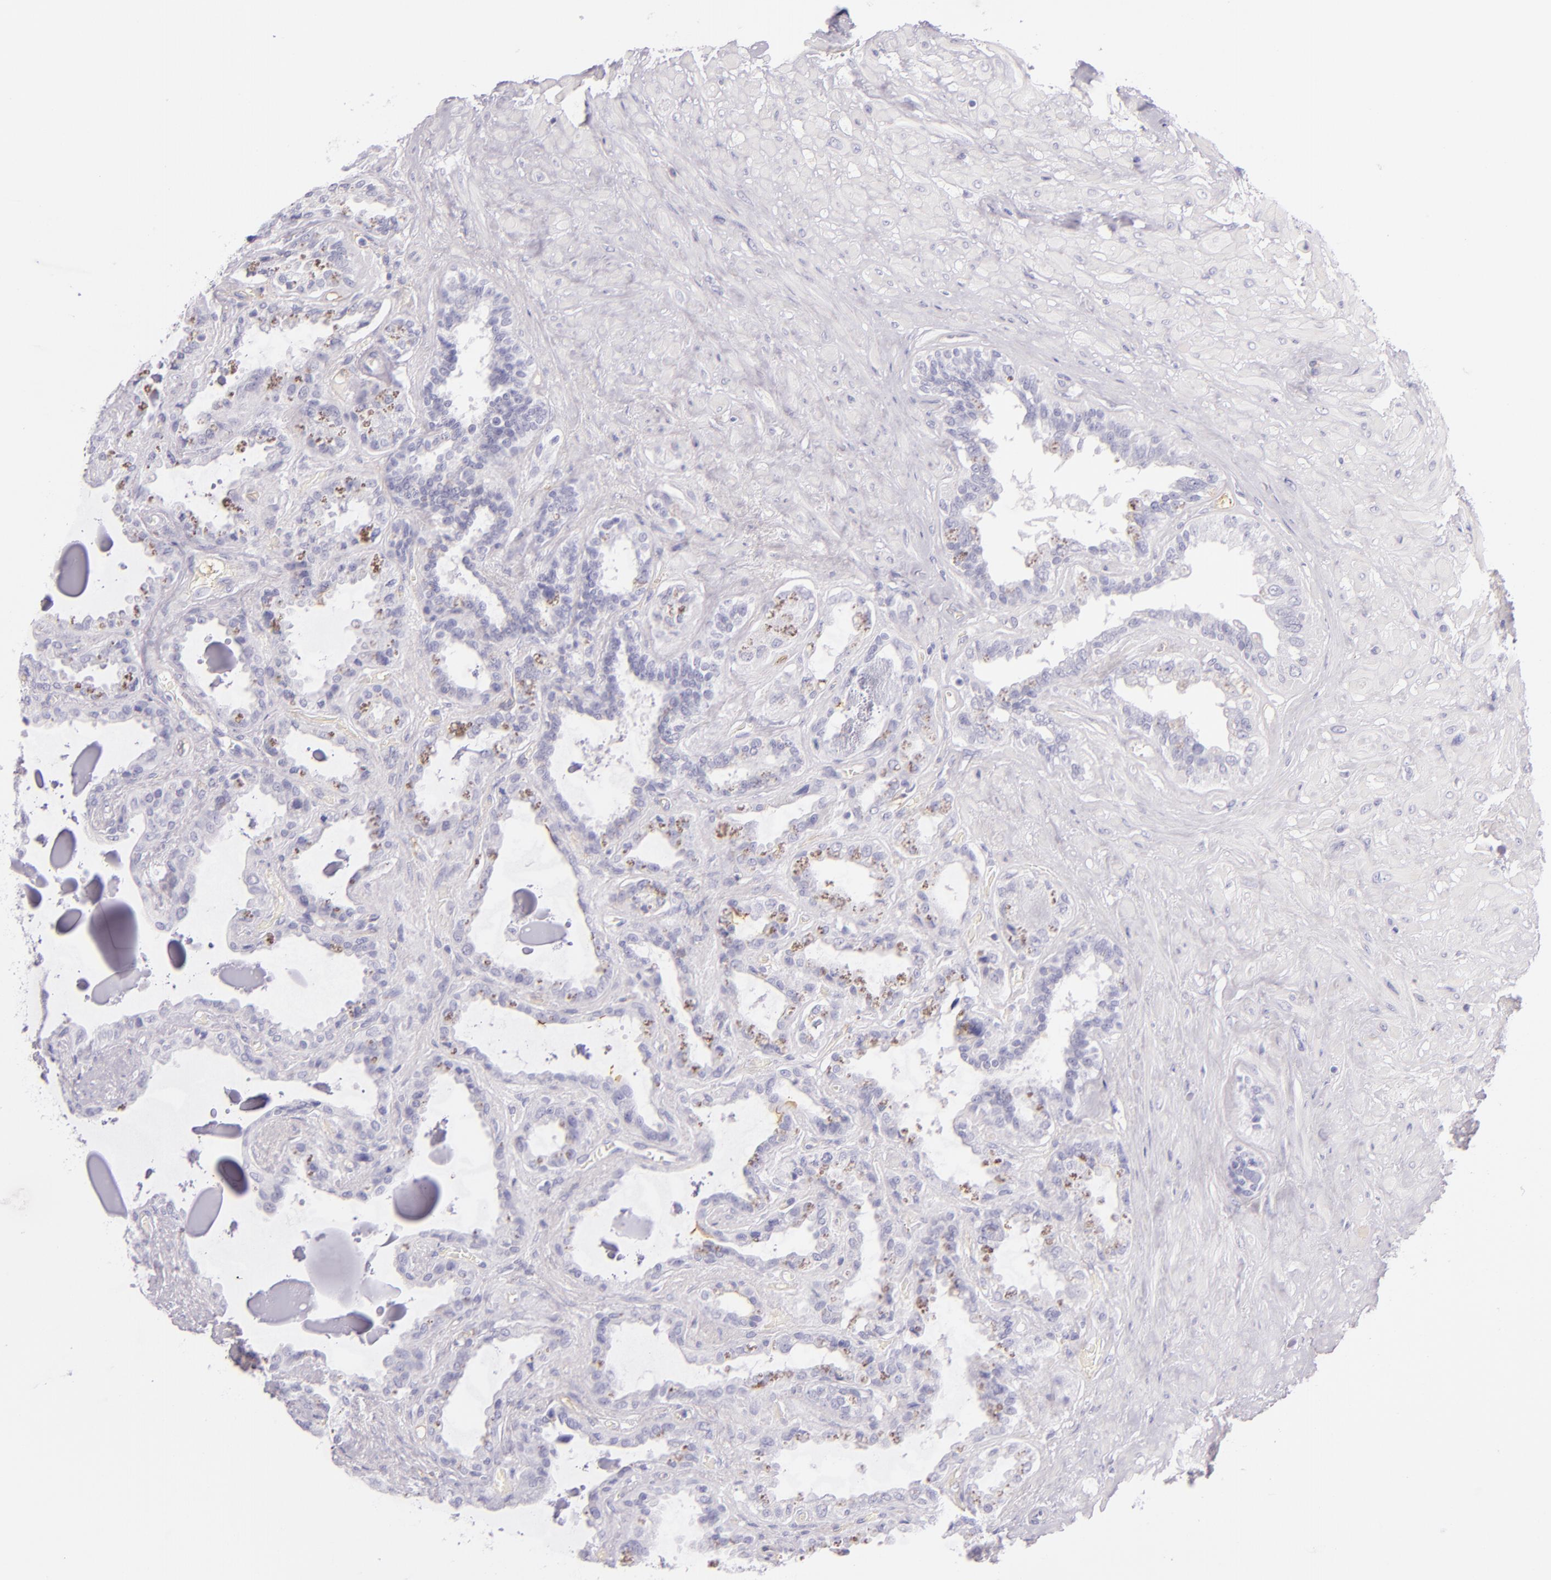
{"staining": {"intensity": "negative", "quantity": "none", "location": "none"}, "tissue": "seminal vesicle", "cell_type": "Glandular cells", "image_type": "normal", "snomed": [{"axis": "morphology", "description": "Normal tissue, NOS"}, {"axis": "morphology", "description": "Inflammation, NOS"}, {"axis": "topography", "description": "Urinary bladder"}, {"axis": "topography", "description": "Prostate"}, {"axis": "topography", "description": "Seminal veicle"}], "caption": "Micrograph shows no significant protein expression in glandular cells of unremarkable seminal vesicle.", "gene": "ICAM1", "patient": {"sex": "male", "age": 82}}